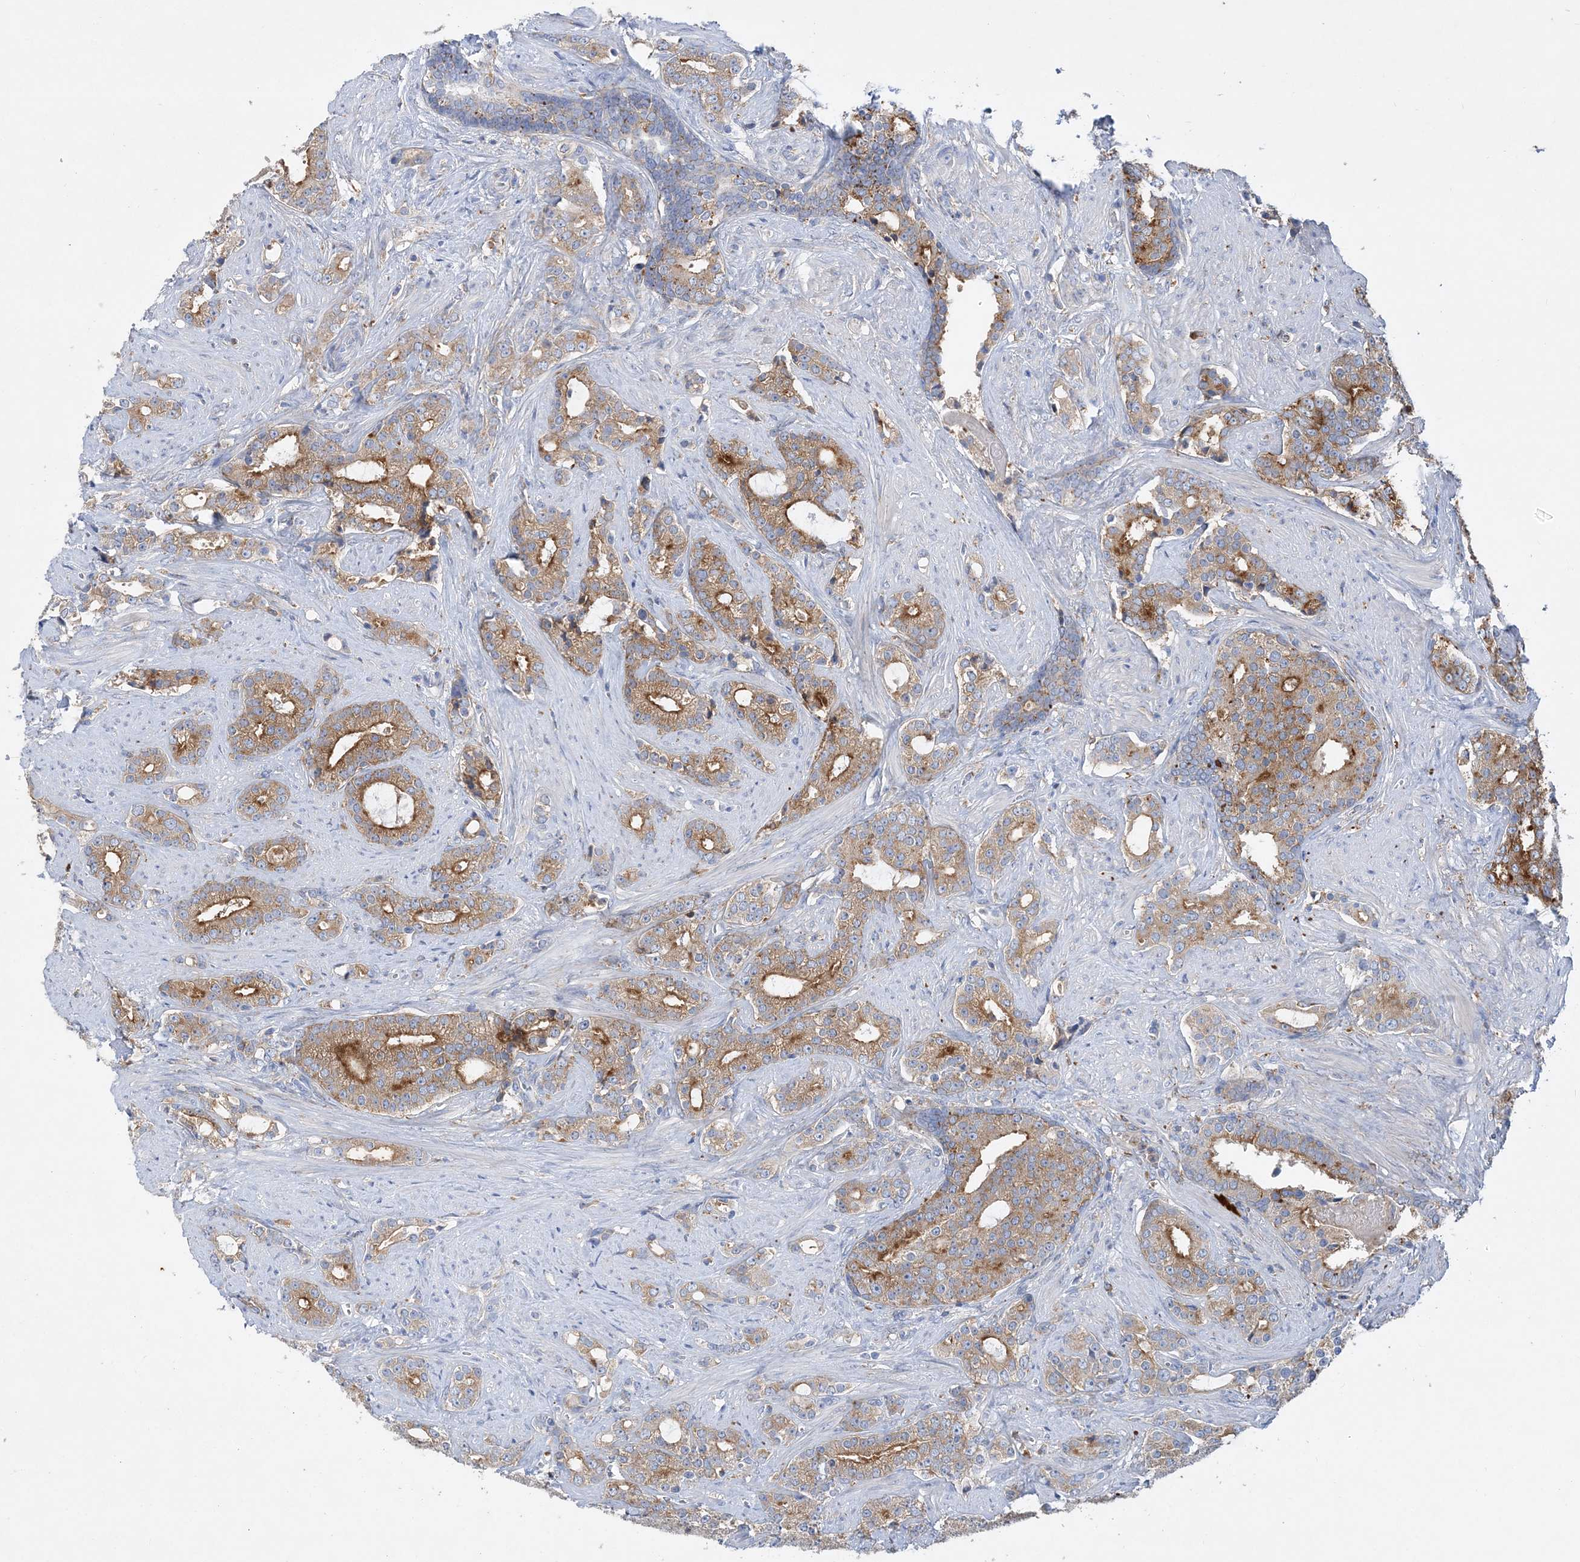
{"staining": {"intensity": "moderate", "quantity": ">75%", "location": "cytoplasmic/membranous"}, "tissue": "prostate cancer", "cell_type": "Tumor cells", "image_type": "cancer", "snomed": [{"axis": "morphology", "description": "Adenocarcinoma, High grade"}, {"axis": "topography", "description": "Prostate and seminal vesicle, NOS"}], "caption": "There is medium levels of moderate cytoplasmic/membranous staining in tumor cells of prostate cancer (high-grade adenocarcinoma), as demonstrated by immunohistochemical staining (brown color).", "gene": "GRINA", "patient": {"sex": "male", "age": 67}}